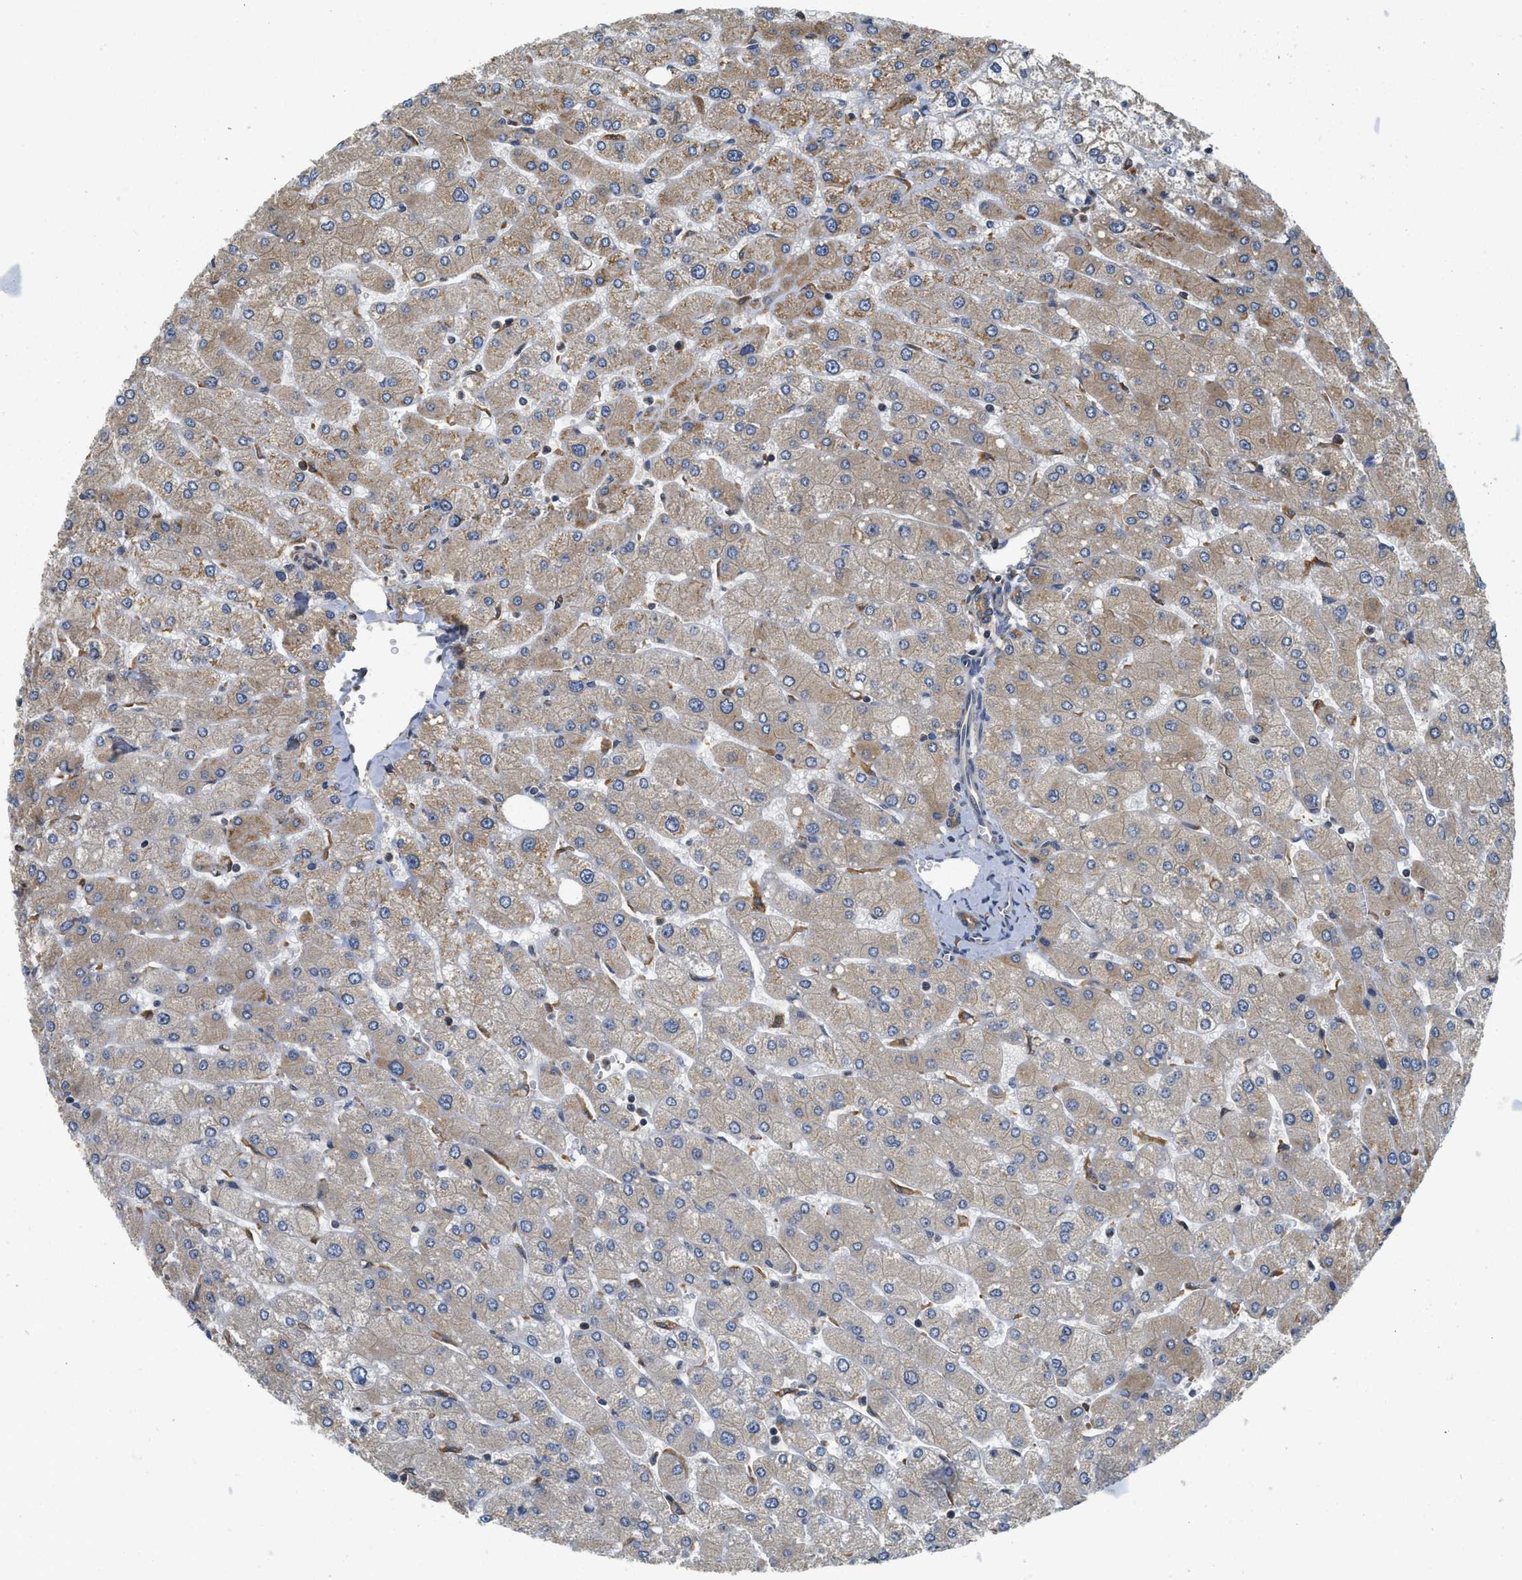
{"staining": {"intensity": "moderate", "quantity": ">75%", "location": "cytoplasmic/membranous"}, "tissue": "liver", "cell_type": "Cholangiocytes", "image_type": "normal", "snomed": [{"axis": "morphology", "description": "Normal tissue, NOS"}, {"axis": "topography", "description": "Liver"}], "caption": "Moderate cytoplasmic/membranous staining is identified in about >75% of cholangiocytes in normal liver.", "gene": "BCAP31", "patient": {"sex": "male", "age": 55}}